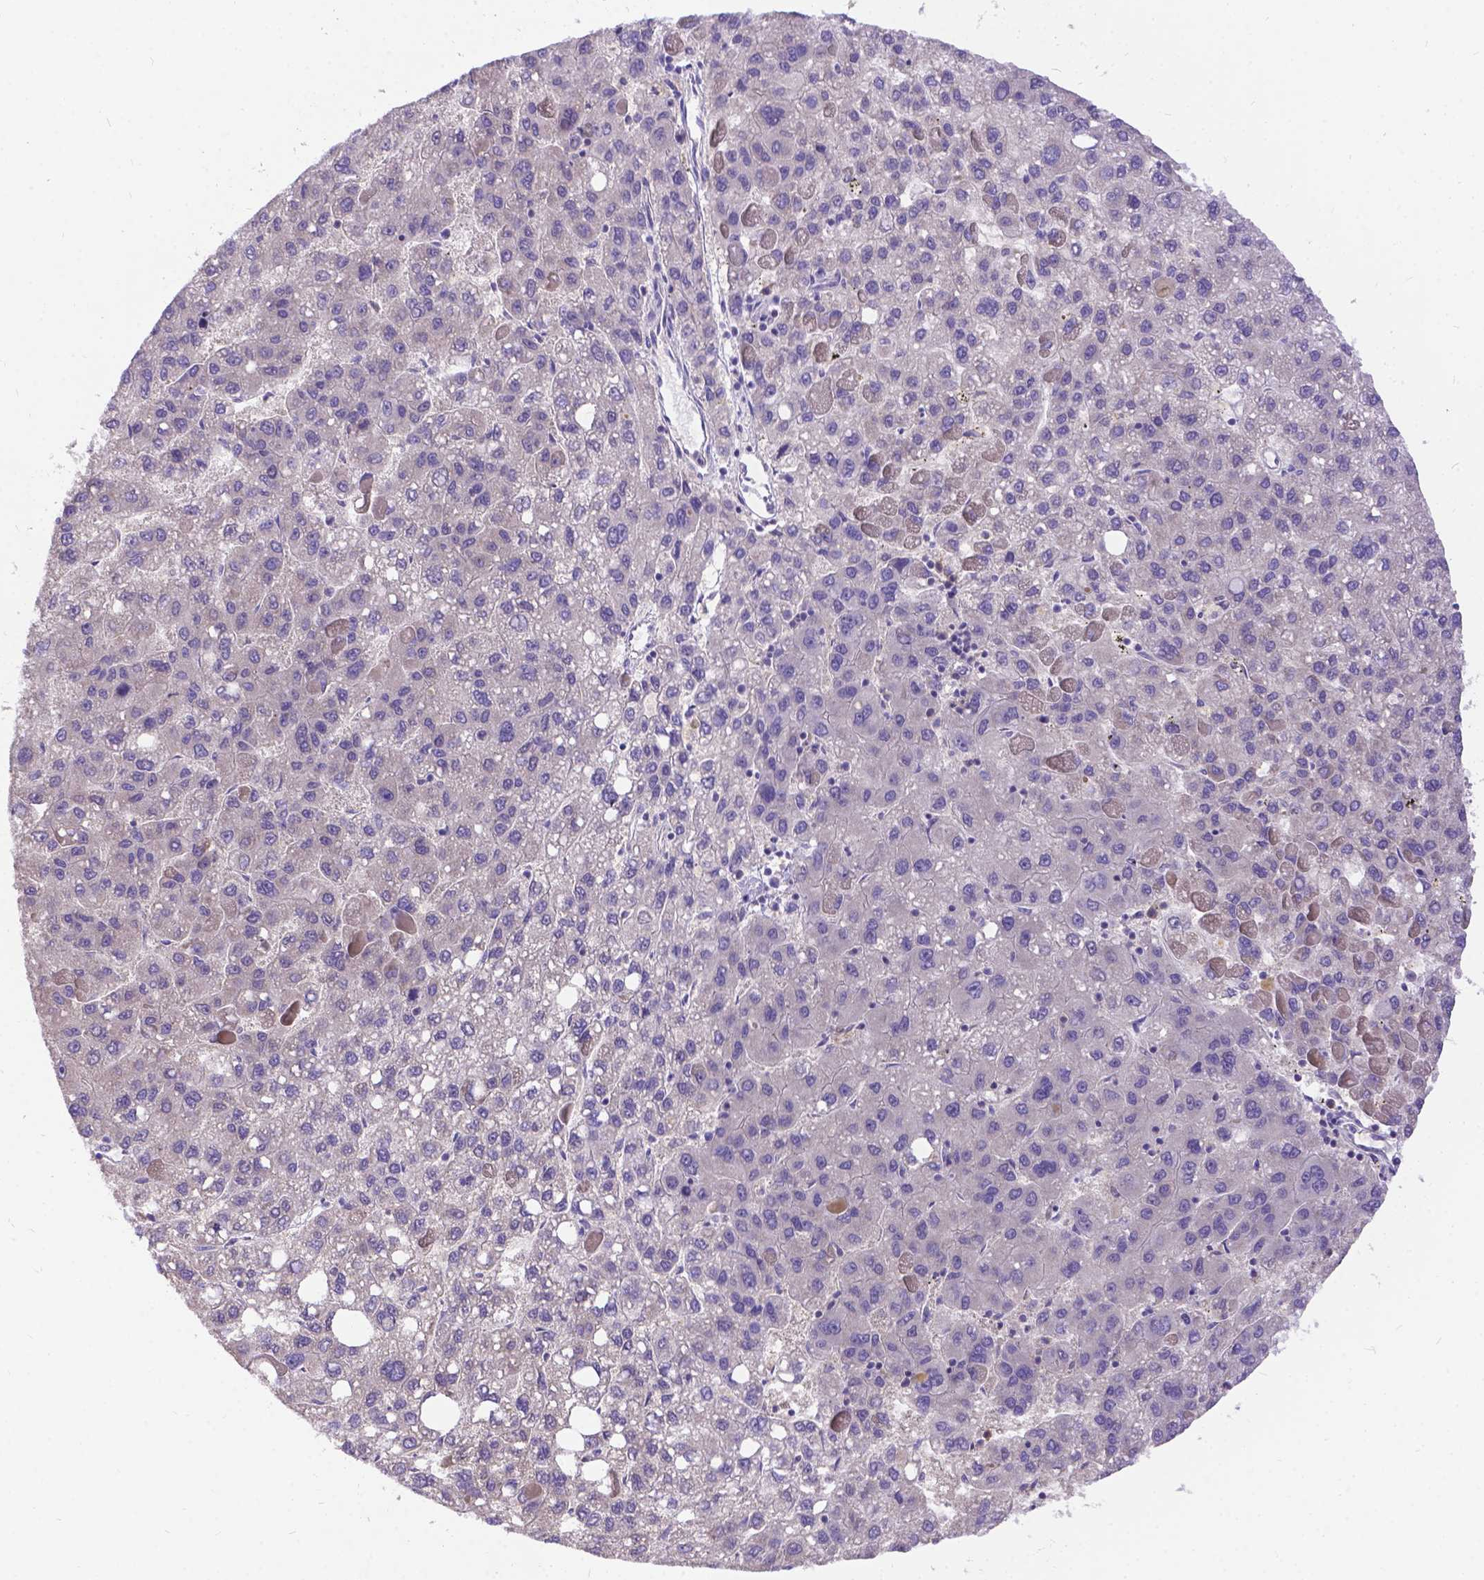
{"staining": {"intensity": "negative", "quantity": "none", "location": "none"}, "tissue": "liver cancer", "cell_type": "Tumor cells", "image_type": "cancer", "snomed": [{"axis": "morphology", "description": "Carcinoma, Hepatocellular, NOS"}, {"axis": "topography", "description": "Liver"}], "caption": "Liver cancer was stained to show a protein in brown. There is no significant expression in tumor cells. (DAB (3,3'-diaminobenzidine) immunohistochemistry, high magnification).", "gene": "DENND6A", "patient": {"sex": "female", "age": 82}}